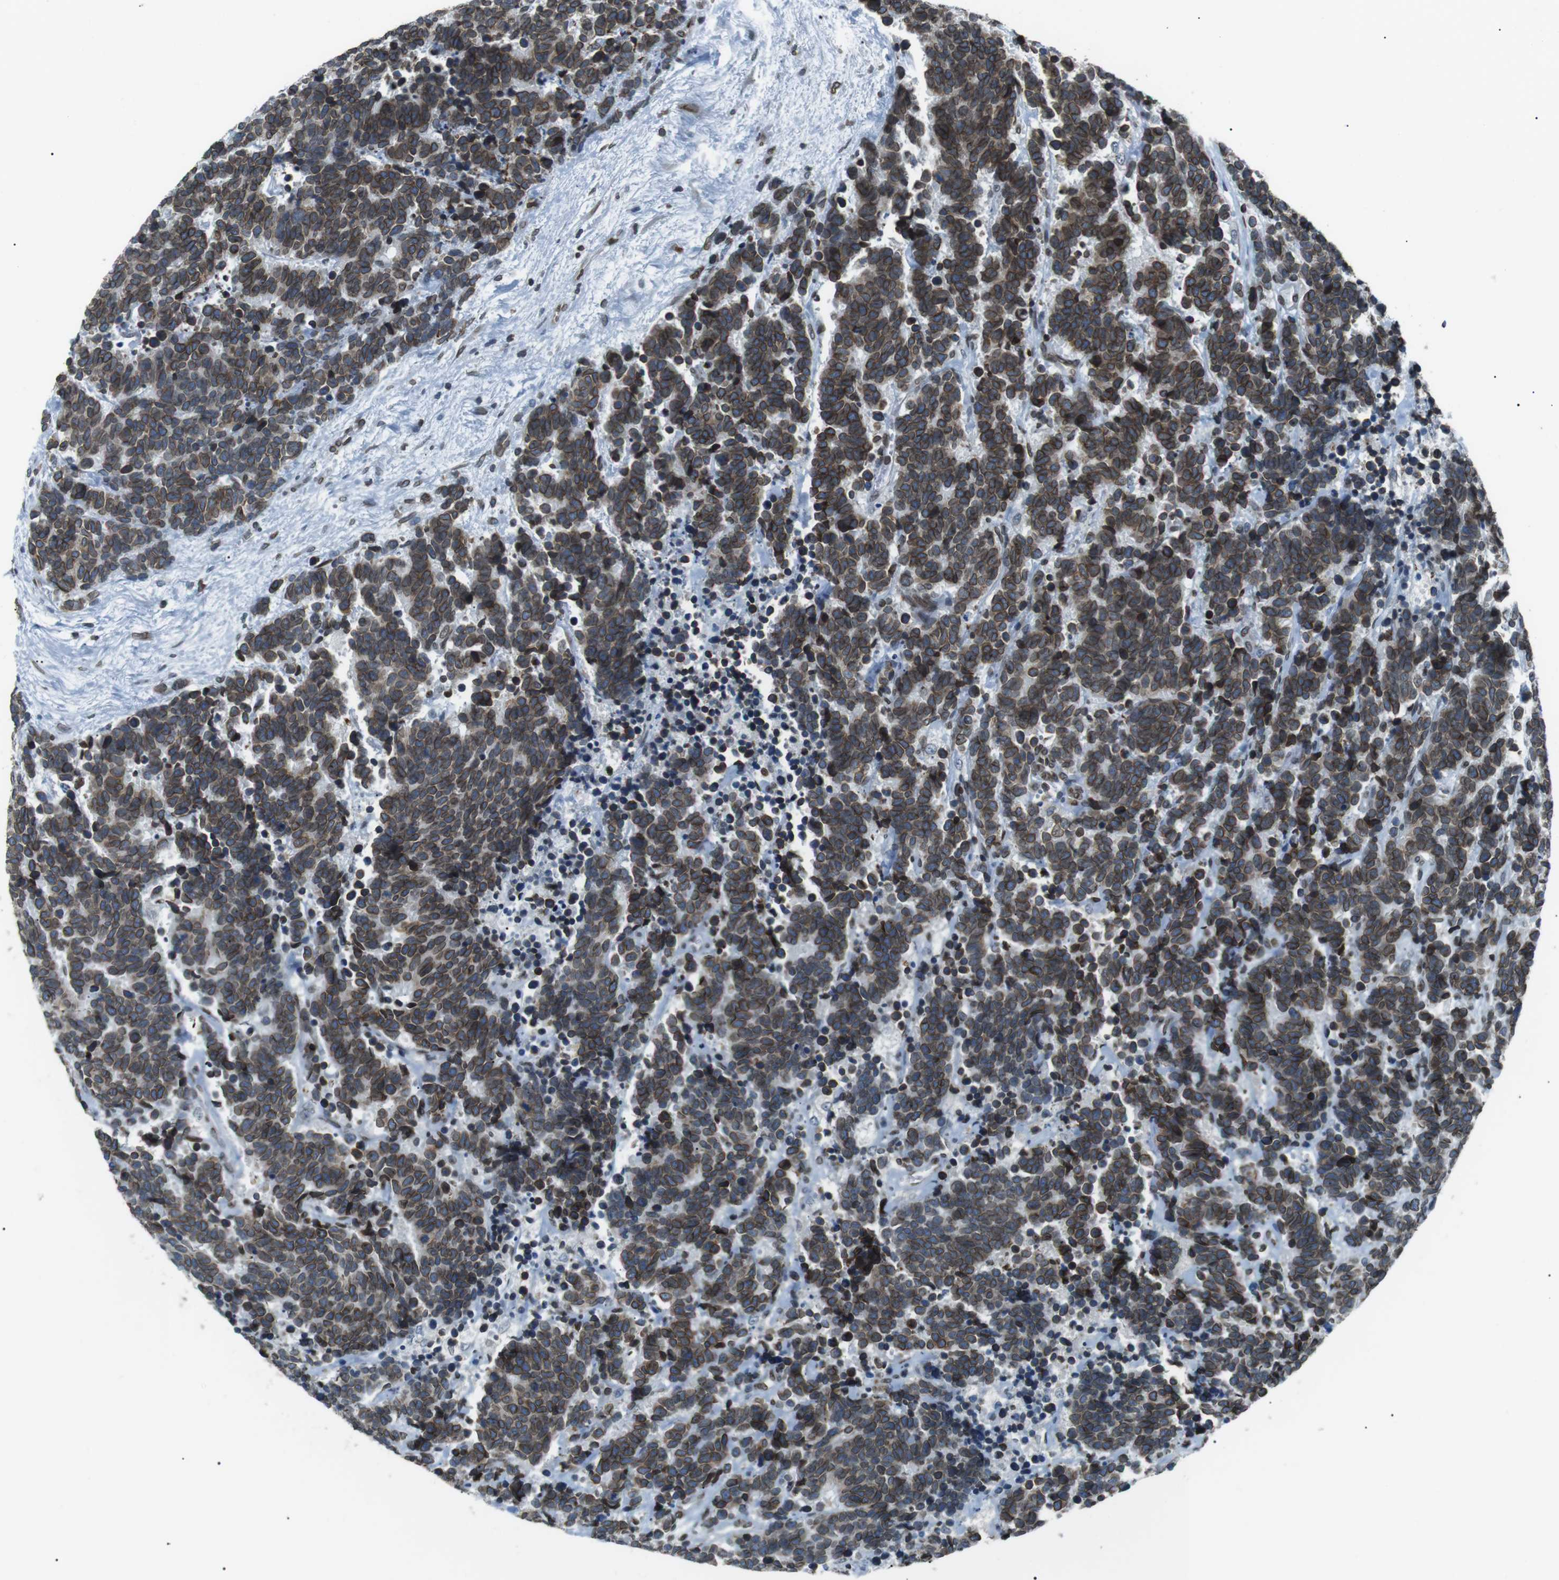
{"staining": {"intensity": "moderate", "quantity": ">75%", "location": "cytoplasmic/membranous,nuclear"}, "tissue": "carcinoid", "cell_type": "Tumor cells", "image_type": "cancer", "snomed": [{"axis": "morphology", "description": "Carcinoma, NOS"}, {"axis": "morphology", "description": "Carcinoid, malignant, NOS"}, {"axis": "topography", "description": "Urinary bladder"}], "caption": "Carcinoid stained with immunohistochemistry demonstrates moderate cytoplasmic/membranous and nuclear positivity in approximately >75% of tumor cells.", "gene": "TMX4", "patient": {"sex": "male", "age": 57}}